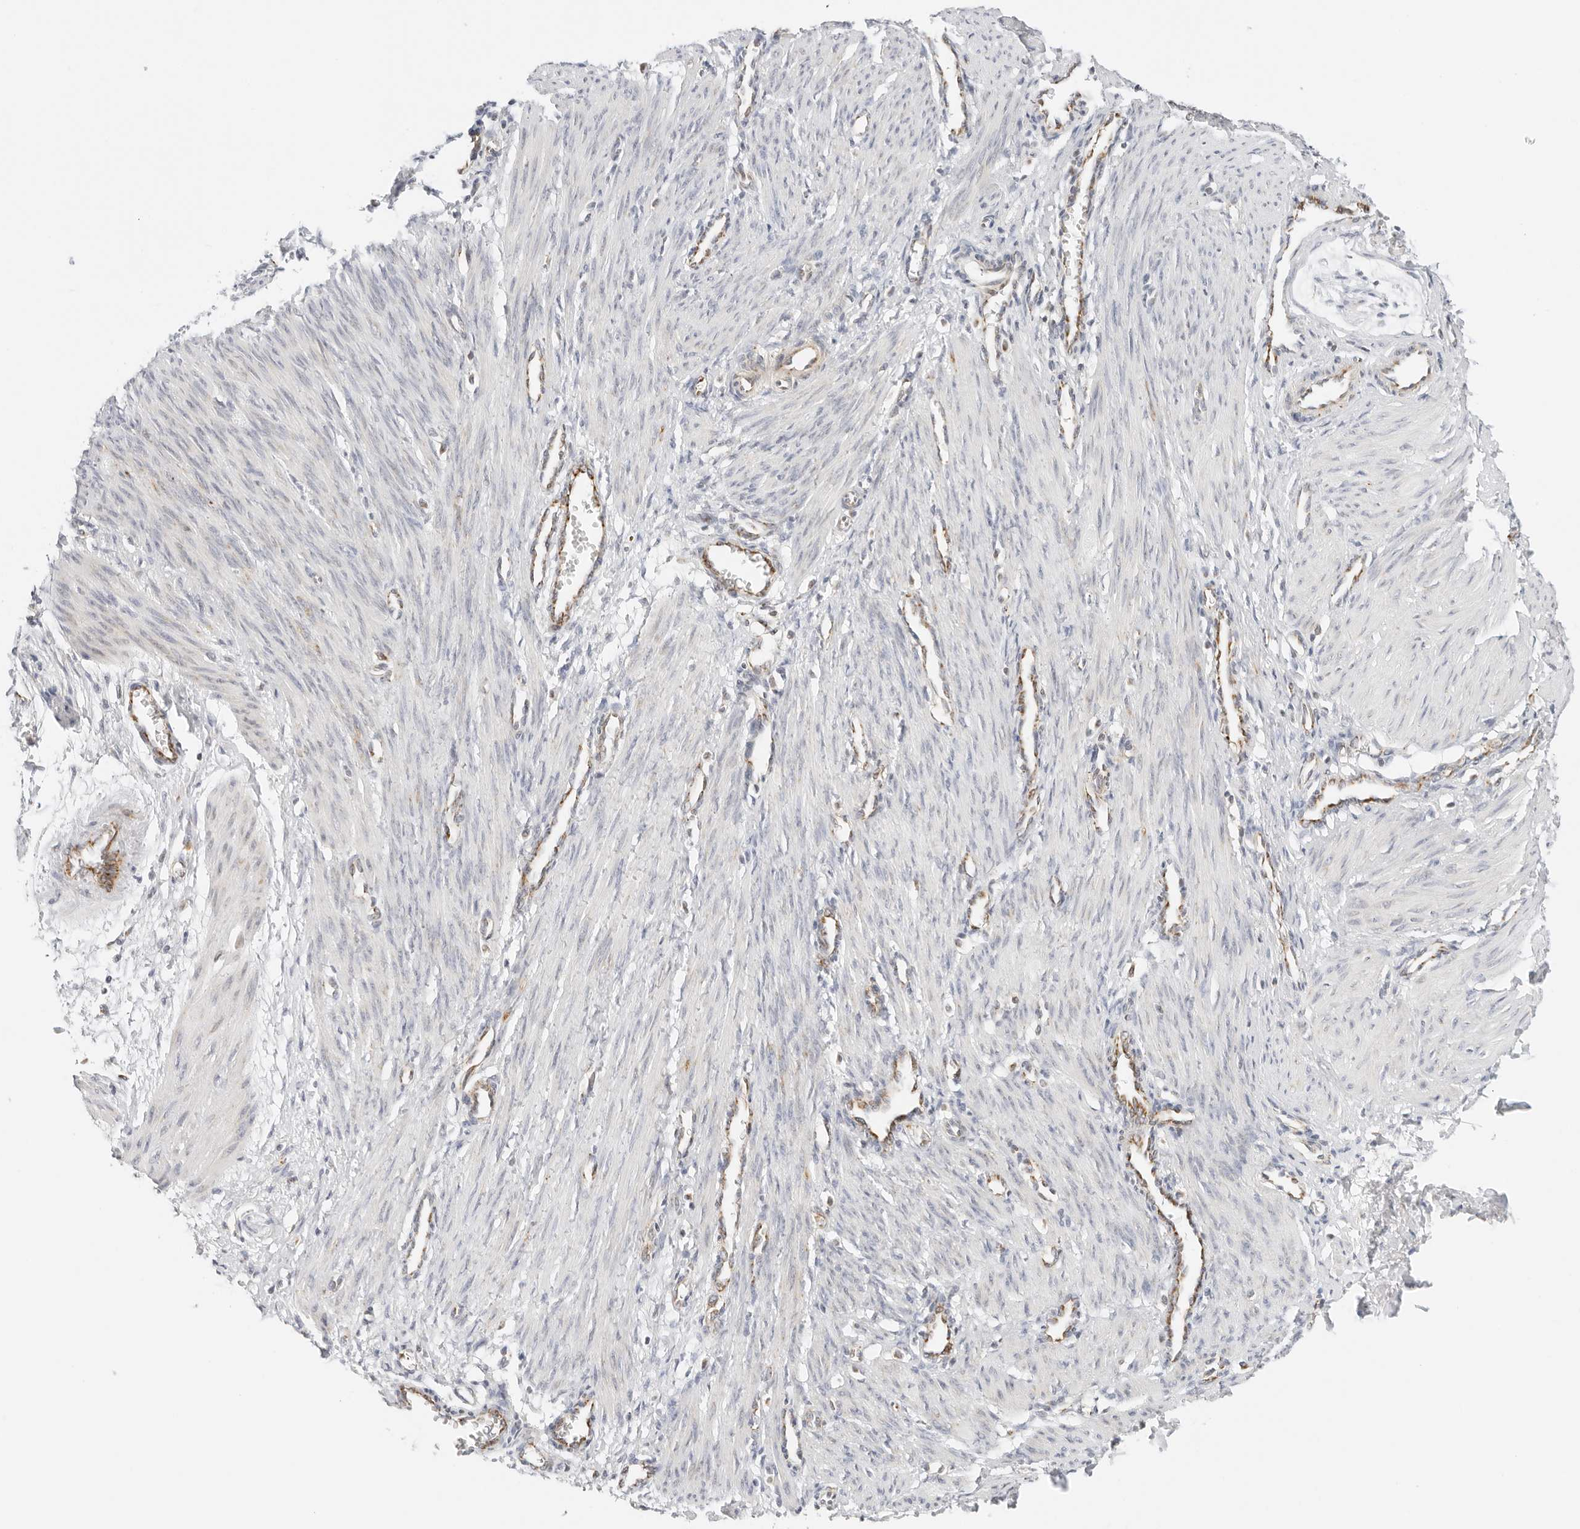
{"staining": {"intensity": "negative", "quantity": "none", "location": "none"}, "tissue": "smooth muscle", "cell_type": "Smooth muscle cells", "image_type": "normal", "snomed": [{"axis": "morphology", "description": "Normal tissue, NOS"}, {"axis": "topography", "description": "Endometrium"}], "caption": "Immunohistochemistry of unremarkable human smooth muscle shows no staining in smooth muscle cells.", "gene": "RC3H1", "patient": {"sex": "female", "age": 33}}